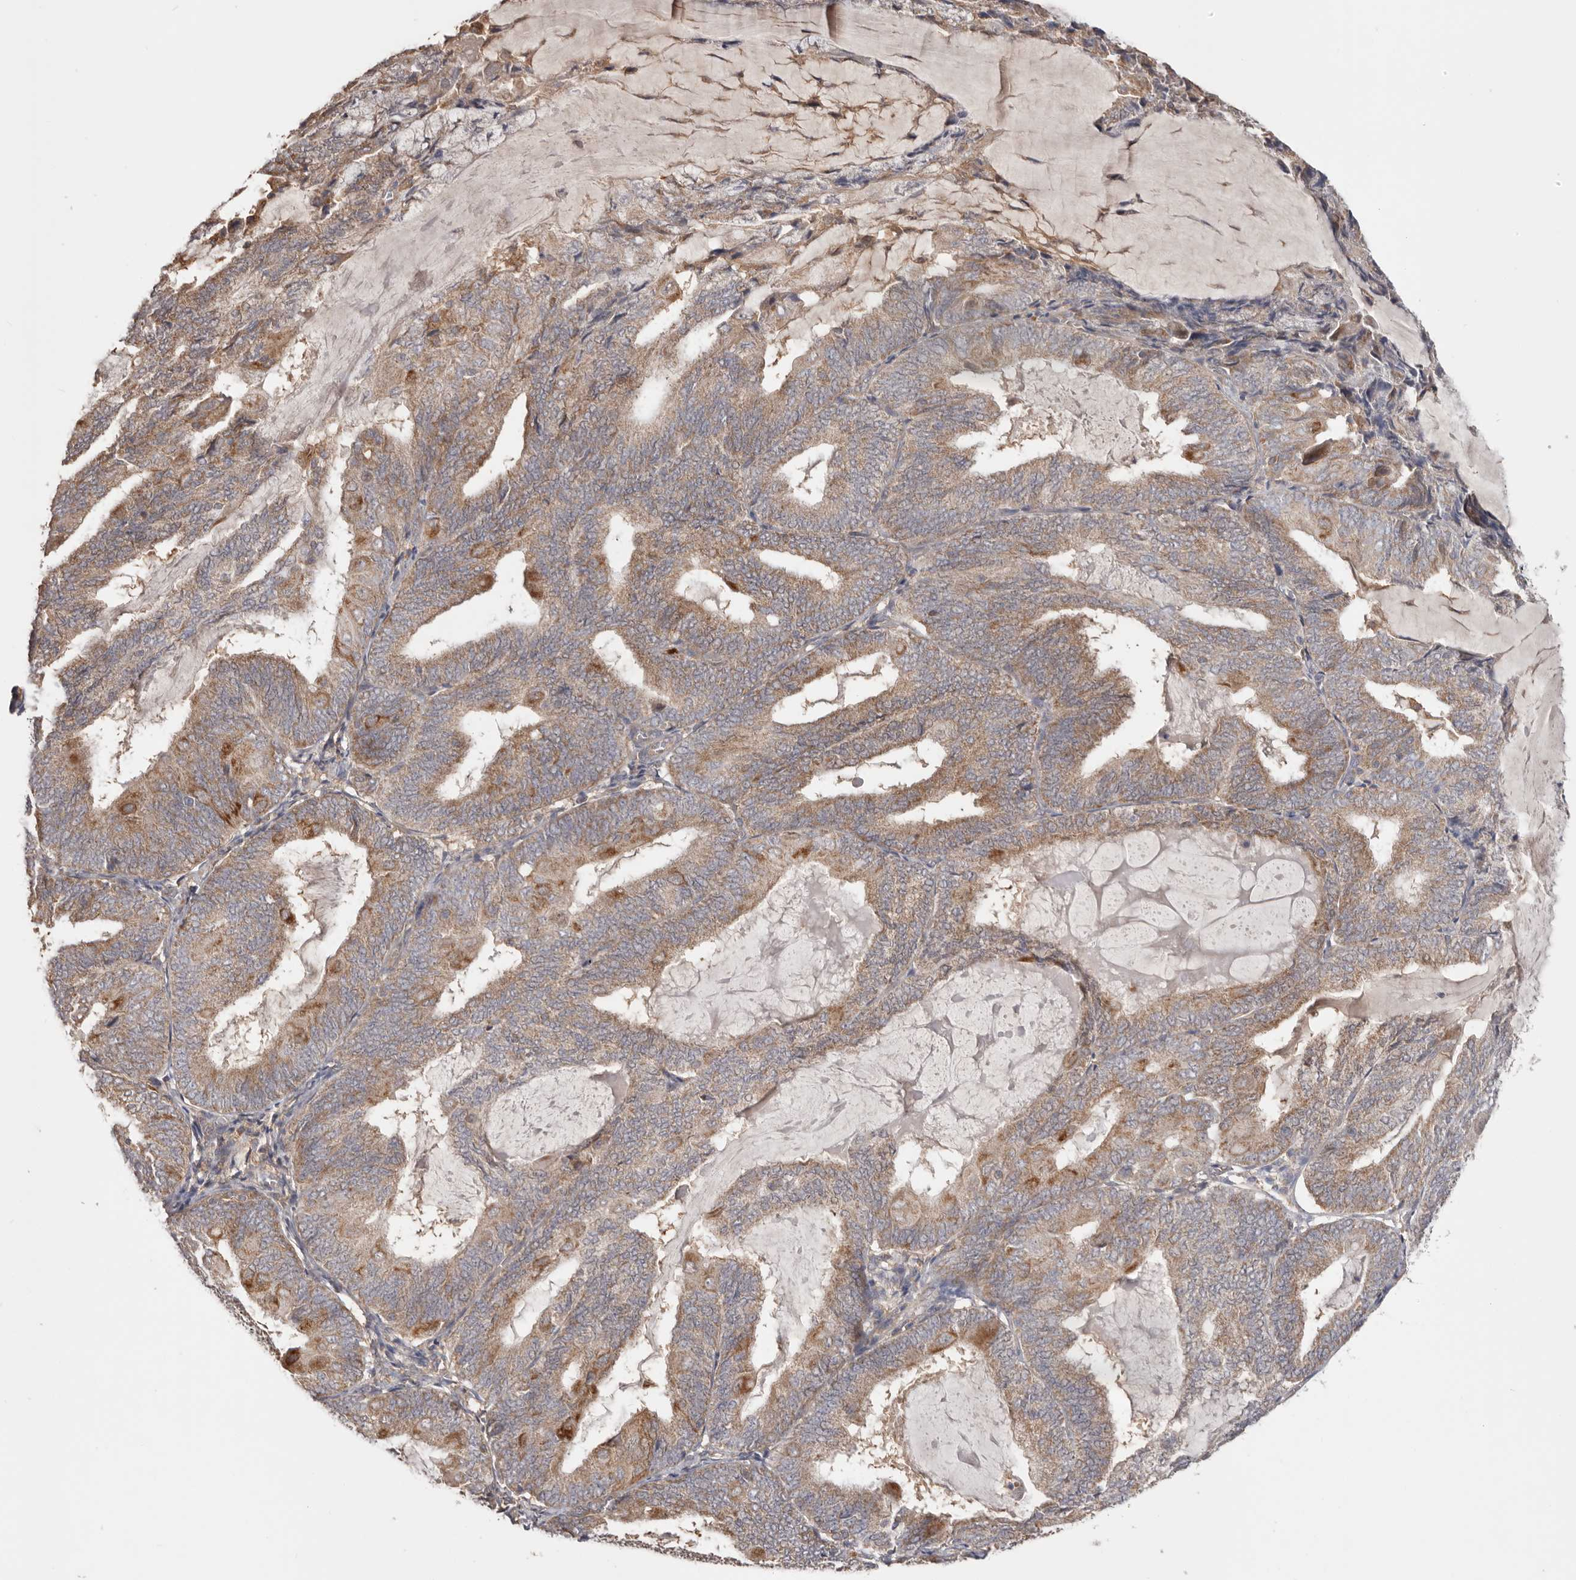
{"staining": {"intensity": "moderate", "quantity": ">75%", "location": "cytoplasmic/membranous"}, "tissue": "endometrial cancer", "cell_type": "Tumor cells", "image_type": "cancer", "snomed": [{"axis": "morphology", "description": "Adenocarcinoma, NOS"}, {"axis": "topography", "description": "Endometrium"}], "caption": "The photomicrograph displays a brown stain indicating the presence of a protein in the cytoplasmic/membranous of tumor cells in adenocarcinoma (endometrial).", "gene": "LRP6", "patient": {"sex": "female", "age": 81}}